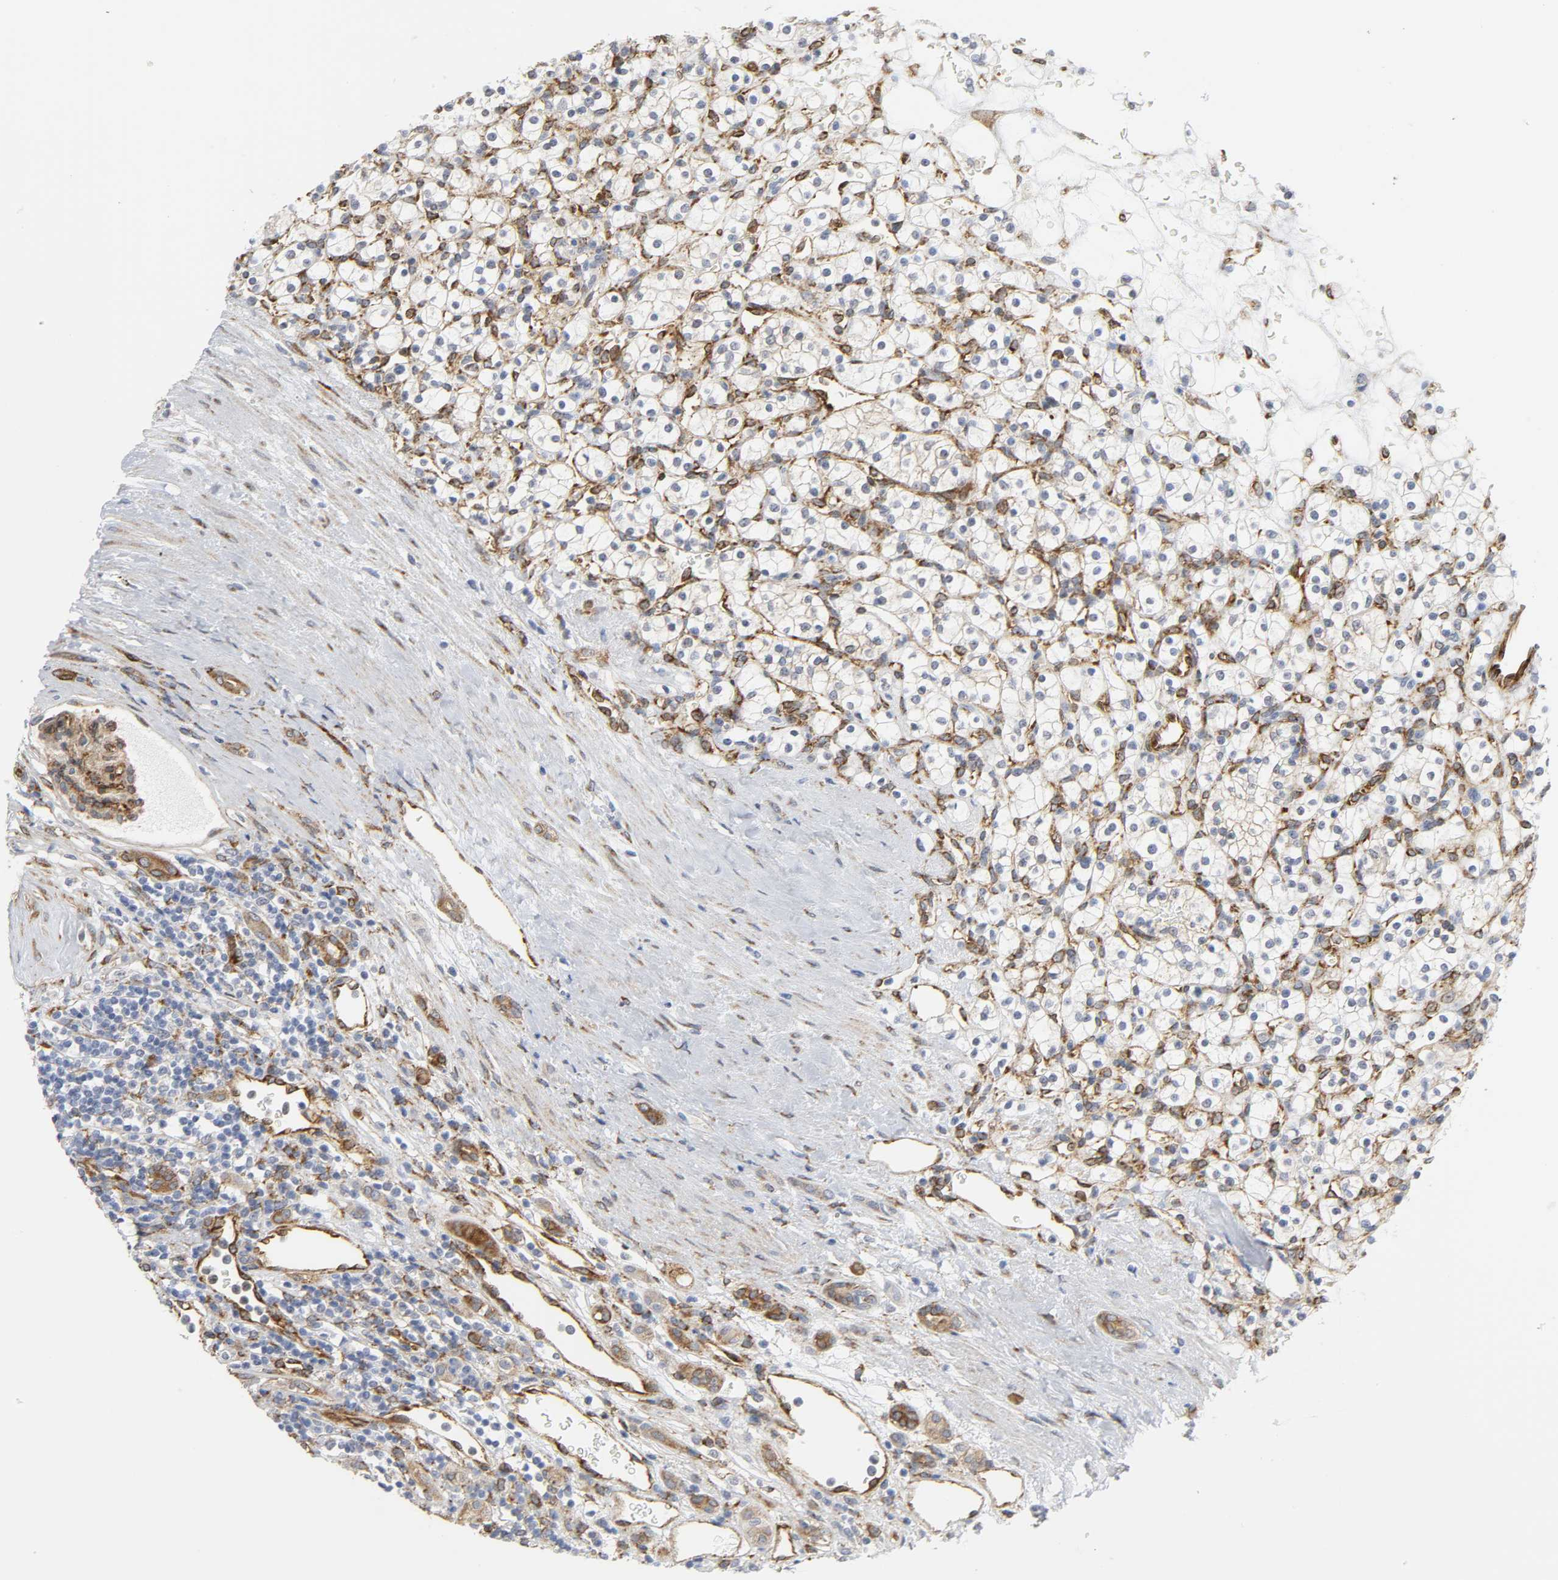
{"staining": {"intensity": "moderate", "quantity": "<25%", "location": "cytoplasmic/membranous"}, "tissue": "renal cancer", "cell_type": "Tumor cells", "image_type": "cancer", "snomed": [{"axis": "morphology", "description": "Normal tissue, NOS"}, {"axis": "morphology", "description": "Adenocarcinoma, NOS"}, {"axis": "topography", "description": "Kidney"}], "caption": "This image reveals IHC staining of human adenocarcinoma (renal), with low moderate cytoplasmic/membranous staining in approximately <25% of tumor cells.", "gene": "DOCK1", "patient": {"sex": "female", "age": 55}}